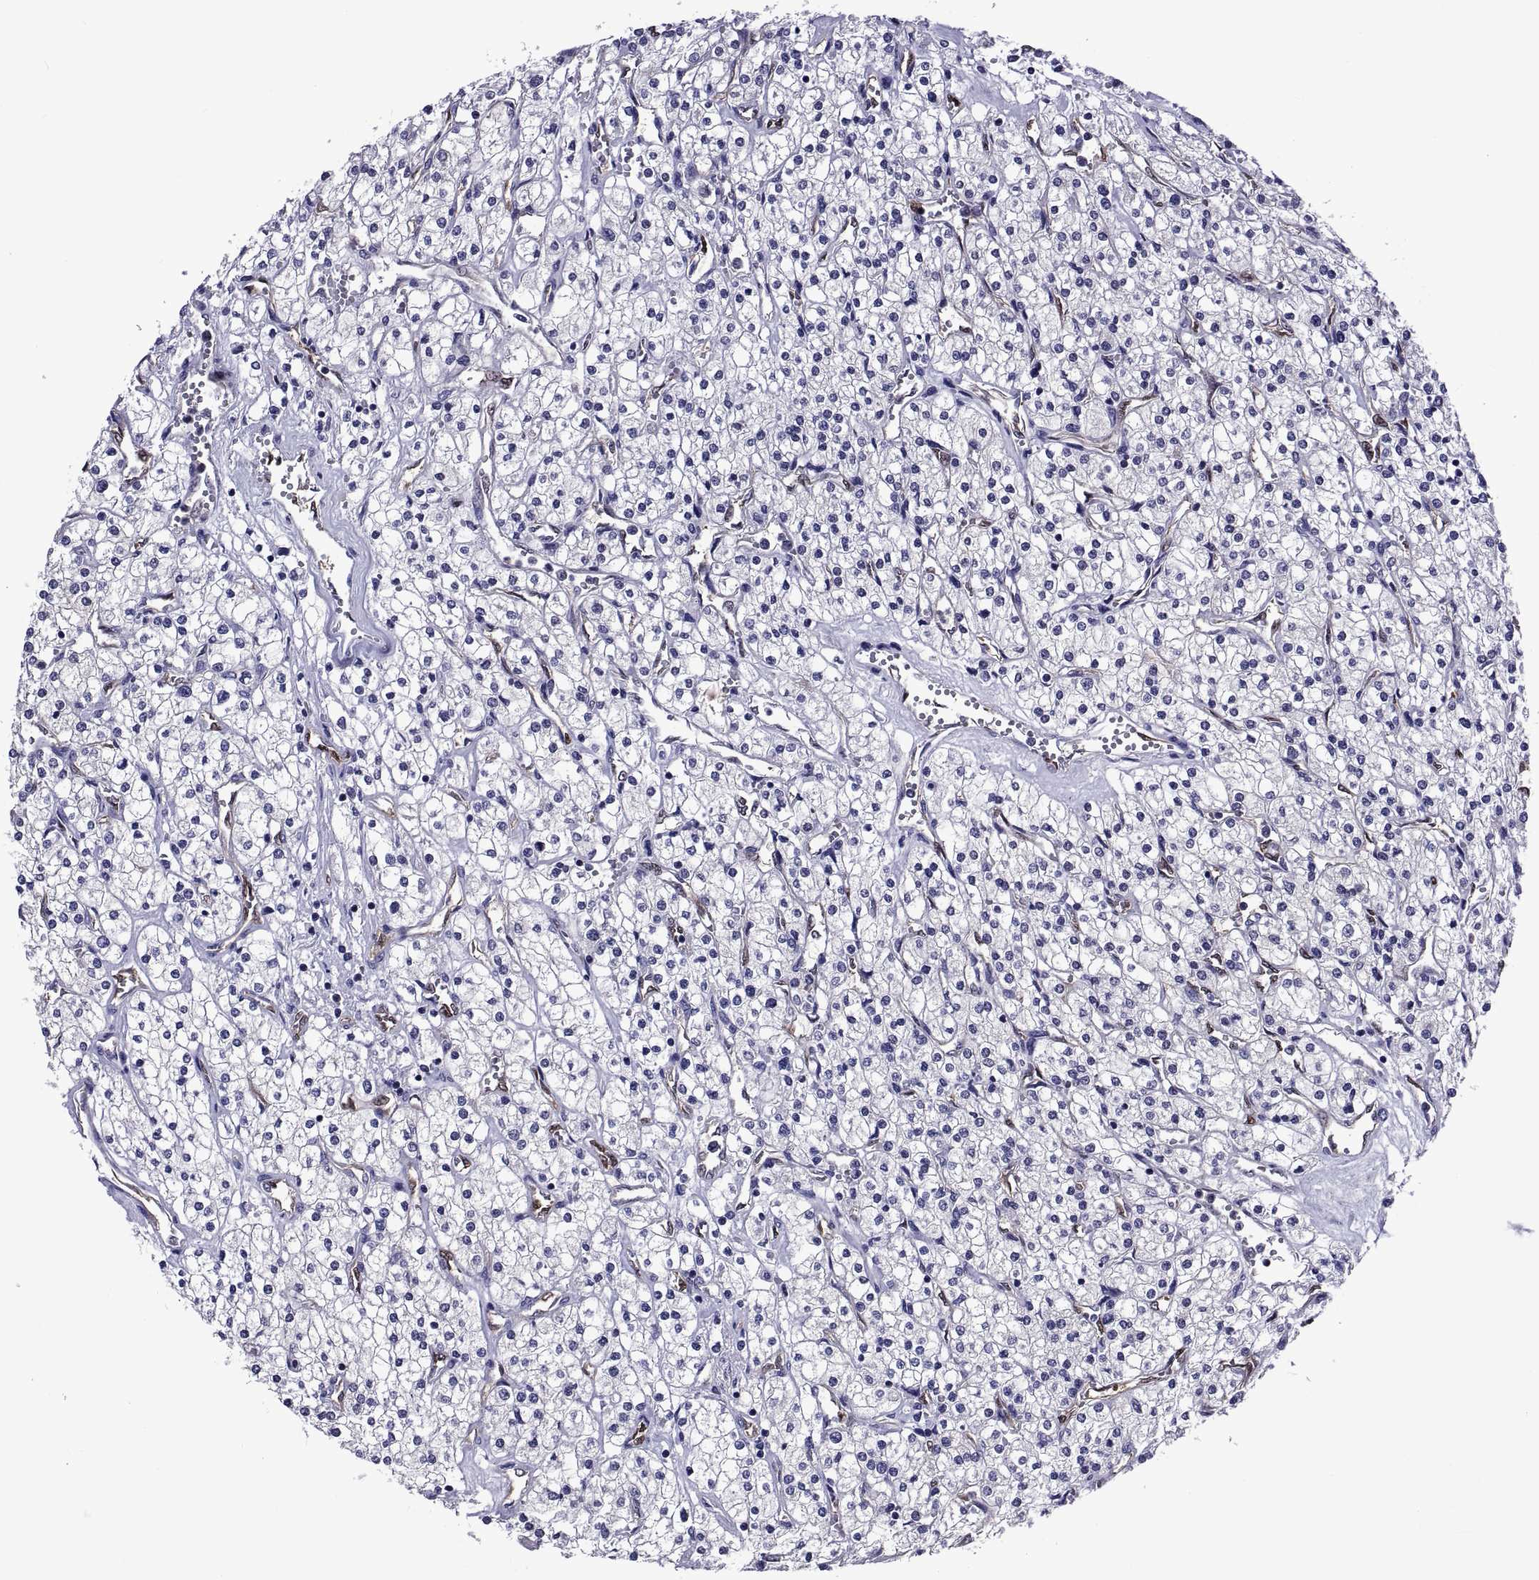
{"staining": {"intensity": "negative", "quantity": "none", "location": "none"}, "tissue": "renal cancer", "cell_type": "Tumor cells", "image_type": "cancer", "snomed": [{"axis": "morphology", "description": "Adenocarcinoma, NOS"}, {"axis": "topography", "description": "Kidney"}], "caption": "DAB immunohistochemical staining of adenocarcinoma (renal) shows no significant expression in tumor cells.", "gene": "LCN9", "patient": {"sex": "male", "age": 80}}